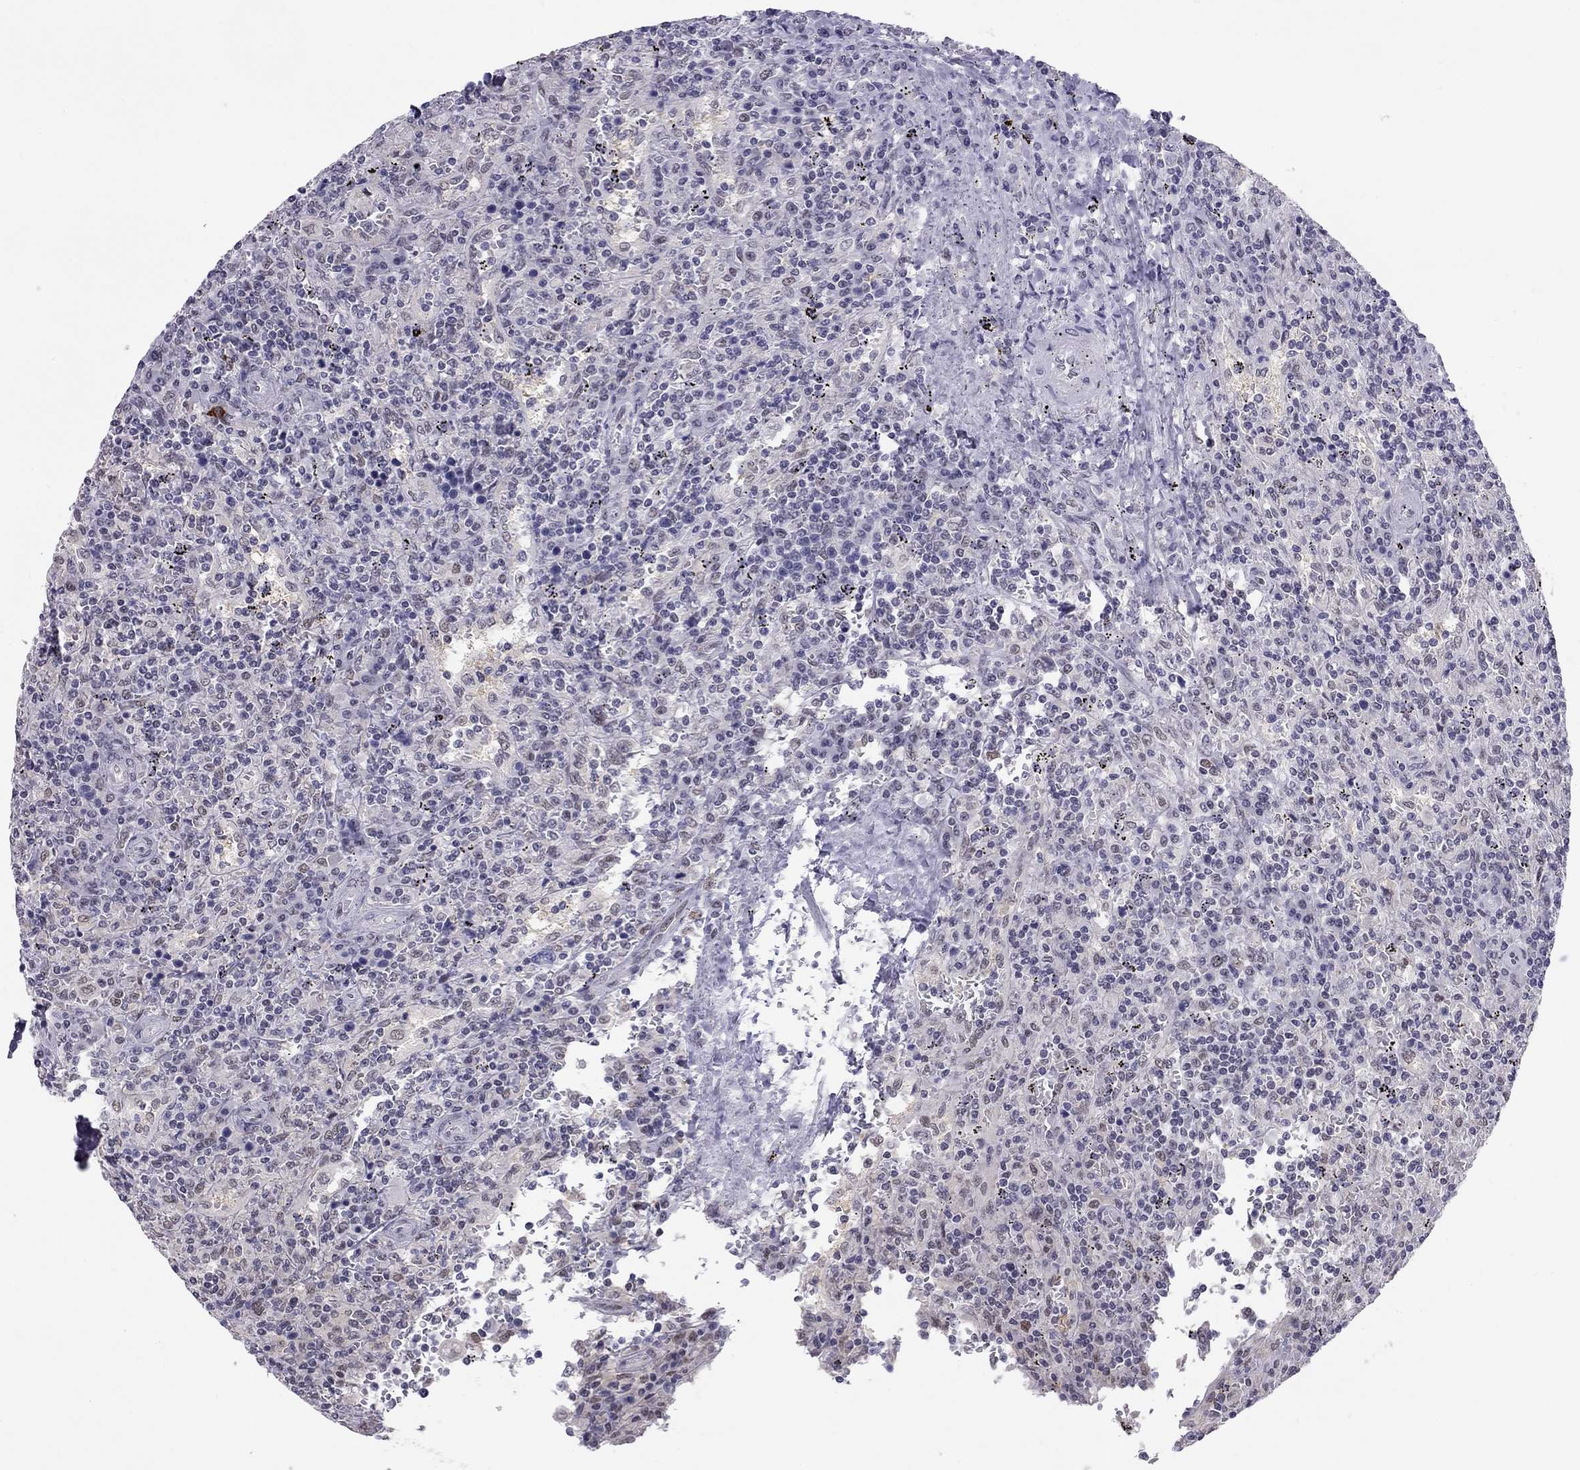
{"staining": {"intensity": "negative", "quantity": "none", "location": "none"}, "tissue": "lymphoma", "cell_type": "Tumor cells", "image_type": "cancer", "snomed": [{"axis": "morphology", "description": "Malignant lymphoma, non-Hodgkin's type, Low grade"}, {"axis": "topography", "description": "Spleen"}], "caption": "This is an IHC micrograph of lymphoma. There is no expression in tumor cells.", "gene": "DOT1L", "patient": {"sex": "male", "age": 62}}